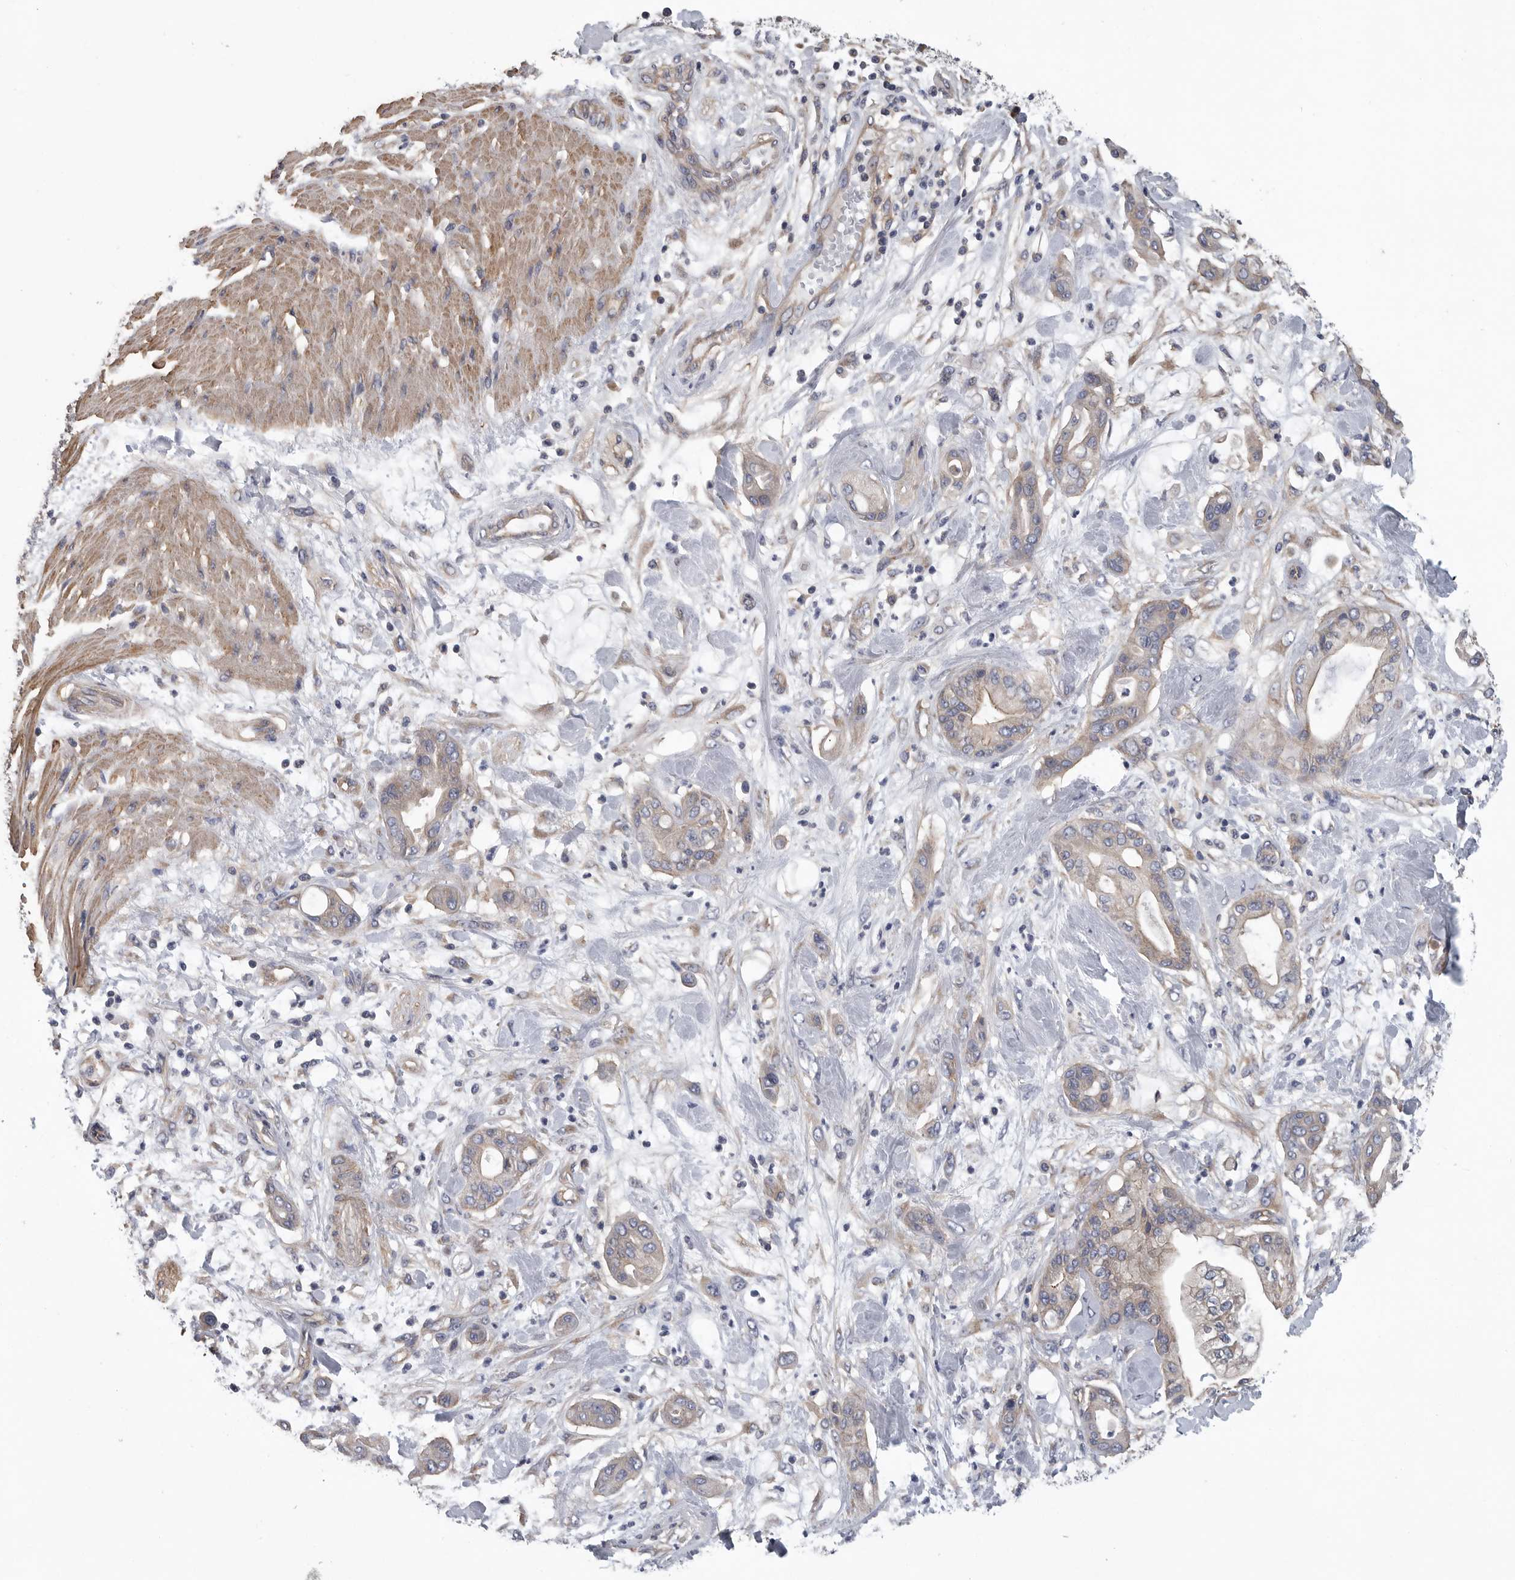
{"staining": {"intensity": "weak", "quantity": "25%-75%", "location": "cytoplasmic/membranous"}, "tissue": "pancreatic cancer", "cell_type": "Tumor cells", "image_type": "cancer", "snomed": [{"axis": "morphology", "description": "Adenocarcinoma, NOS"}, {"axis": "morphology", "description": "Adenocarcinoma, metastatic, NOS"}, {"axis": "topography", "description": "Lymph node"}, {"axis": "topography", "description": "Pancreas"}, {"axis": "topography", "description": "Duodenum"}], "caption": "Approximately 25%-75% of tumor cells in human pancreatic cancer (metastatic adenocarcinoma) display weak cytoplasmic/membranous protein expression as visualized by brown immunohistochemical staining.", "gene": "OXR1", "patient": {"sex": "female", "age": 64}}